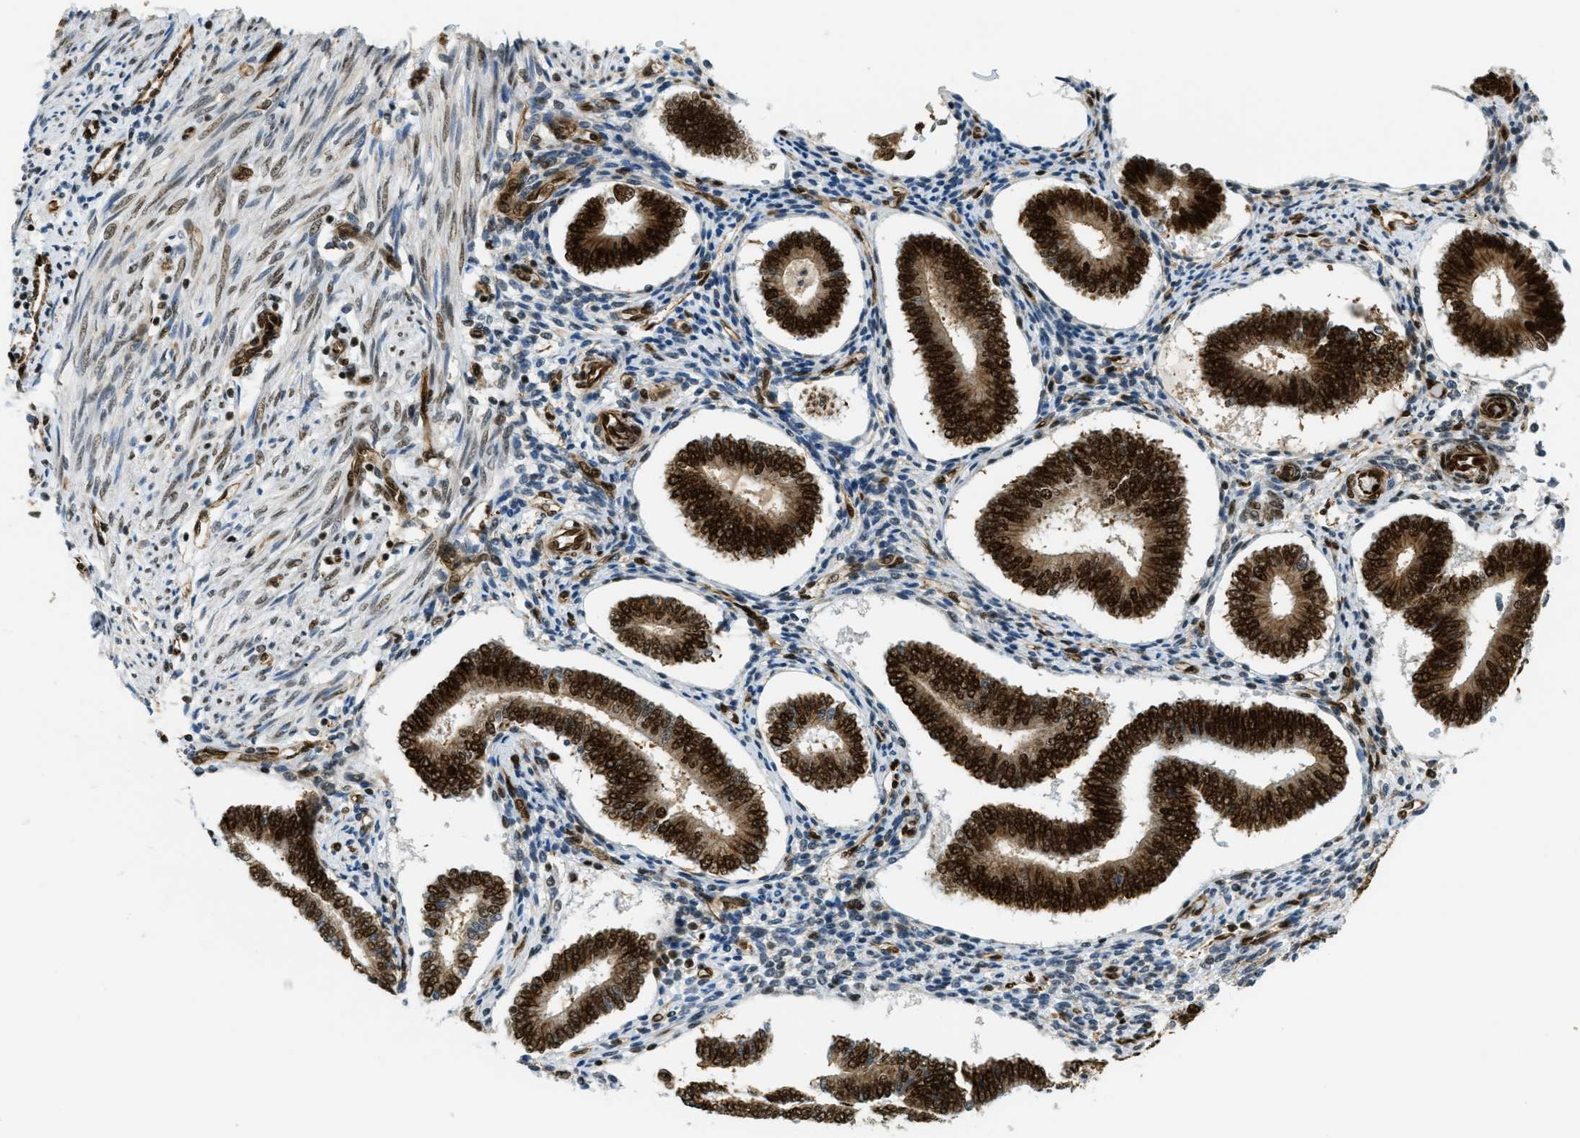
{"staining": {"intensity": "moderate", "quantity": ">75%", "location": "nuclear"}, "tissue": "endometrium", "cell_type": "Cells in endometrial stroma", "image_type": "normal", "snomed": [{"axis": "morphology", "description": "Normal tissue, NOS"}, {"axis": "topography", "description": "Endometrium"}], "caption": "High-magnification brightfield microscopy of unremarkable endometrium stained with DAB (3,3'-diaminobenzidine) (brown) and counterstained with hematoxylin (blue). cells in endometrial stroma exhibit moderate nuclear expression is present in about>75% of cells.", "gene": "ZFR", "patient": {"sex": "female", "age": 42}}